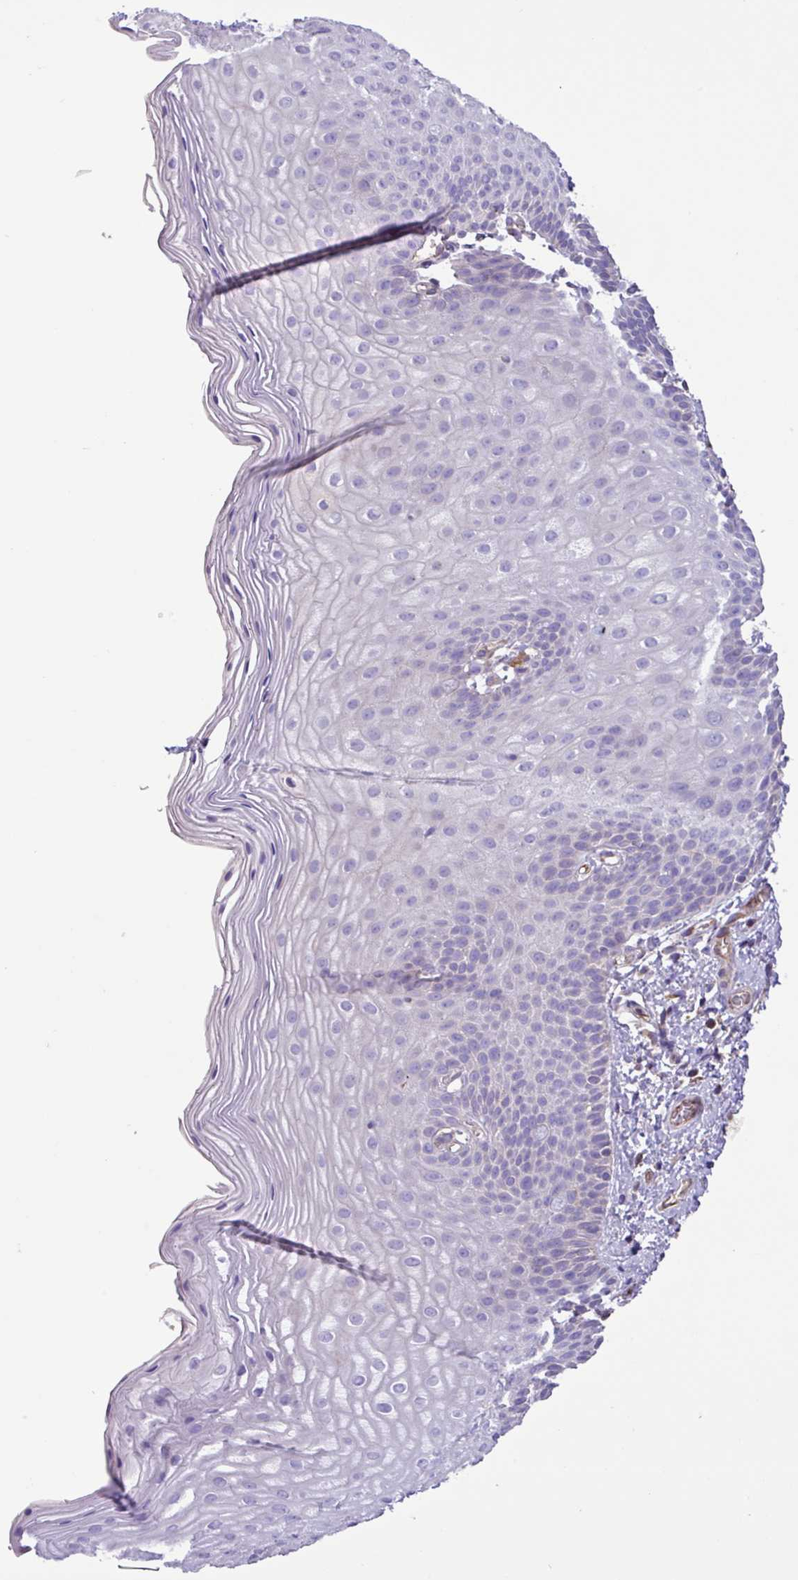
{"staining": {"intensity": "negative", "quantity": "none", "location": "none"}, "tissue": "skin", "cell_type": "Epidermal cells", "image_type": "normal", "snomed": [{"axis": "morphology", "description": "Normal tissue, NOS"}, {"axis": "topography", "description": "Anal"}], "caption": "High magnification brightfield microscopy of benign skin stained with DAB (3,3'-diaminobenzidine) (brown) and counterstained with hematoxylin (blue): epidermal cells show no significant staining.", "gene": "MRM2", "patient": {"sex": "female", "age": 40}}